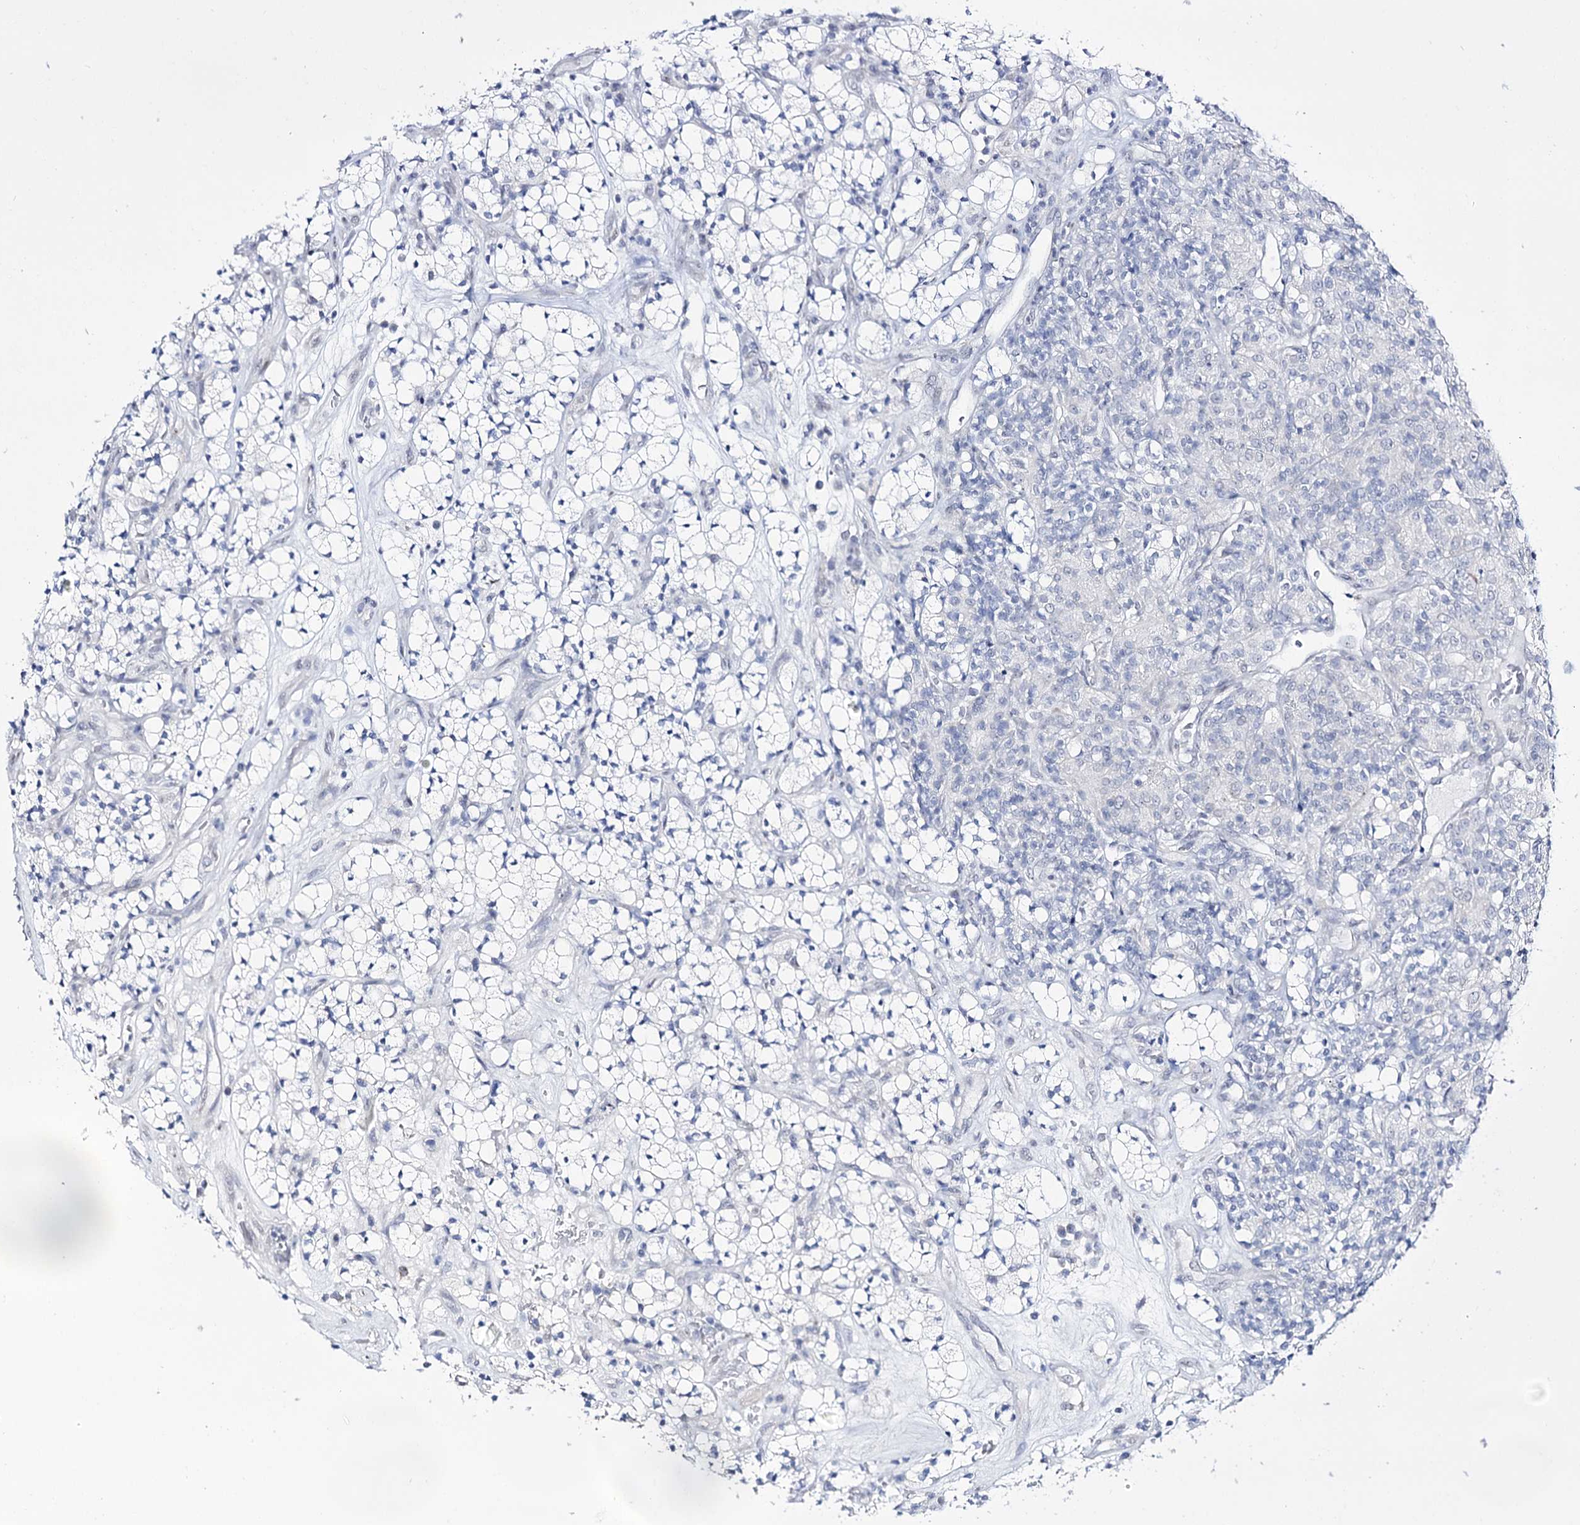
{"staining": {"intensity": "negative", "quantity": "none", "location": "none"}, "tissue": "renal cancer", "cell_type": "Tumor cells", "image_type": "cancer", "snomed": [{"axis": "morphology", "description": "Adenocarcinoma, NOS"}, {"axis": "topography", "description": "Kidney"}], "caption": "Immunohistochemistry (IHC) photomicrograph of neoplastic tissue: human adenocarcinoma (renal) stained with DAB (3,3'-diaminobenzidine) reveals no significant protein expression in tumor cells.", "gene": "RBM15B", "patient": {"sex": "male", "age": 77}}